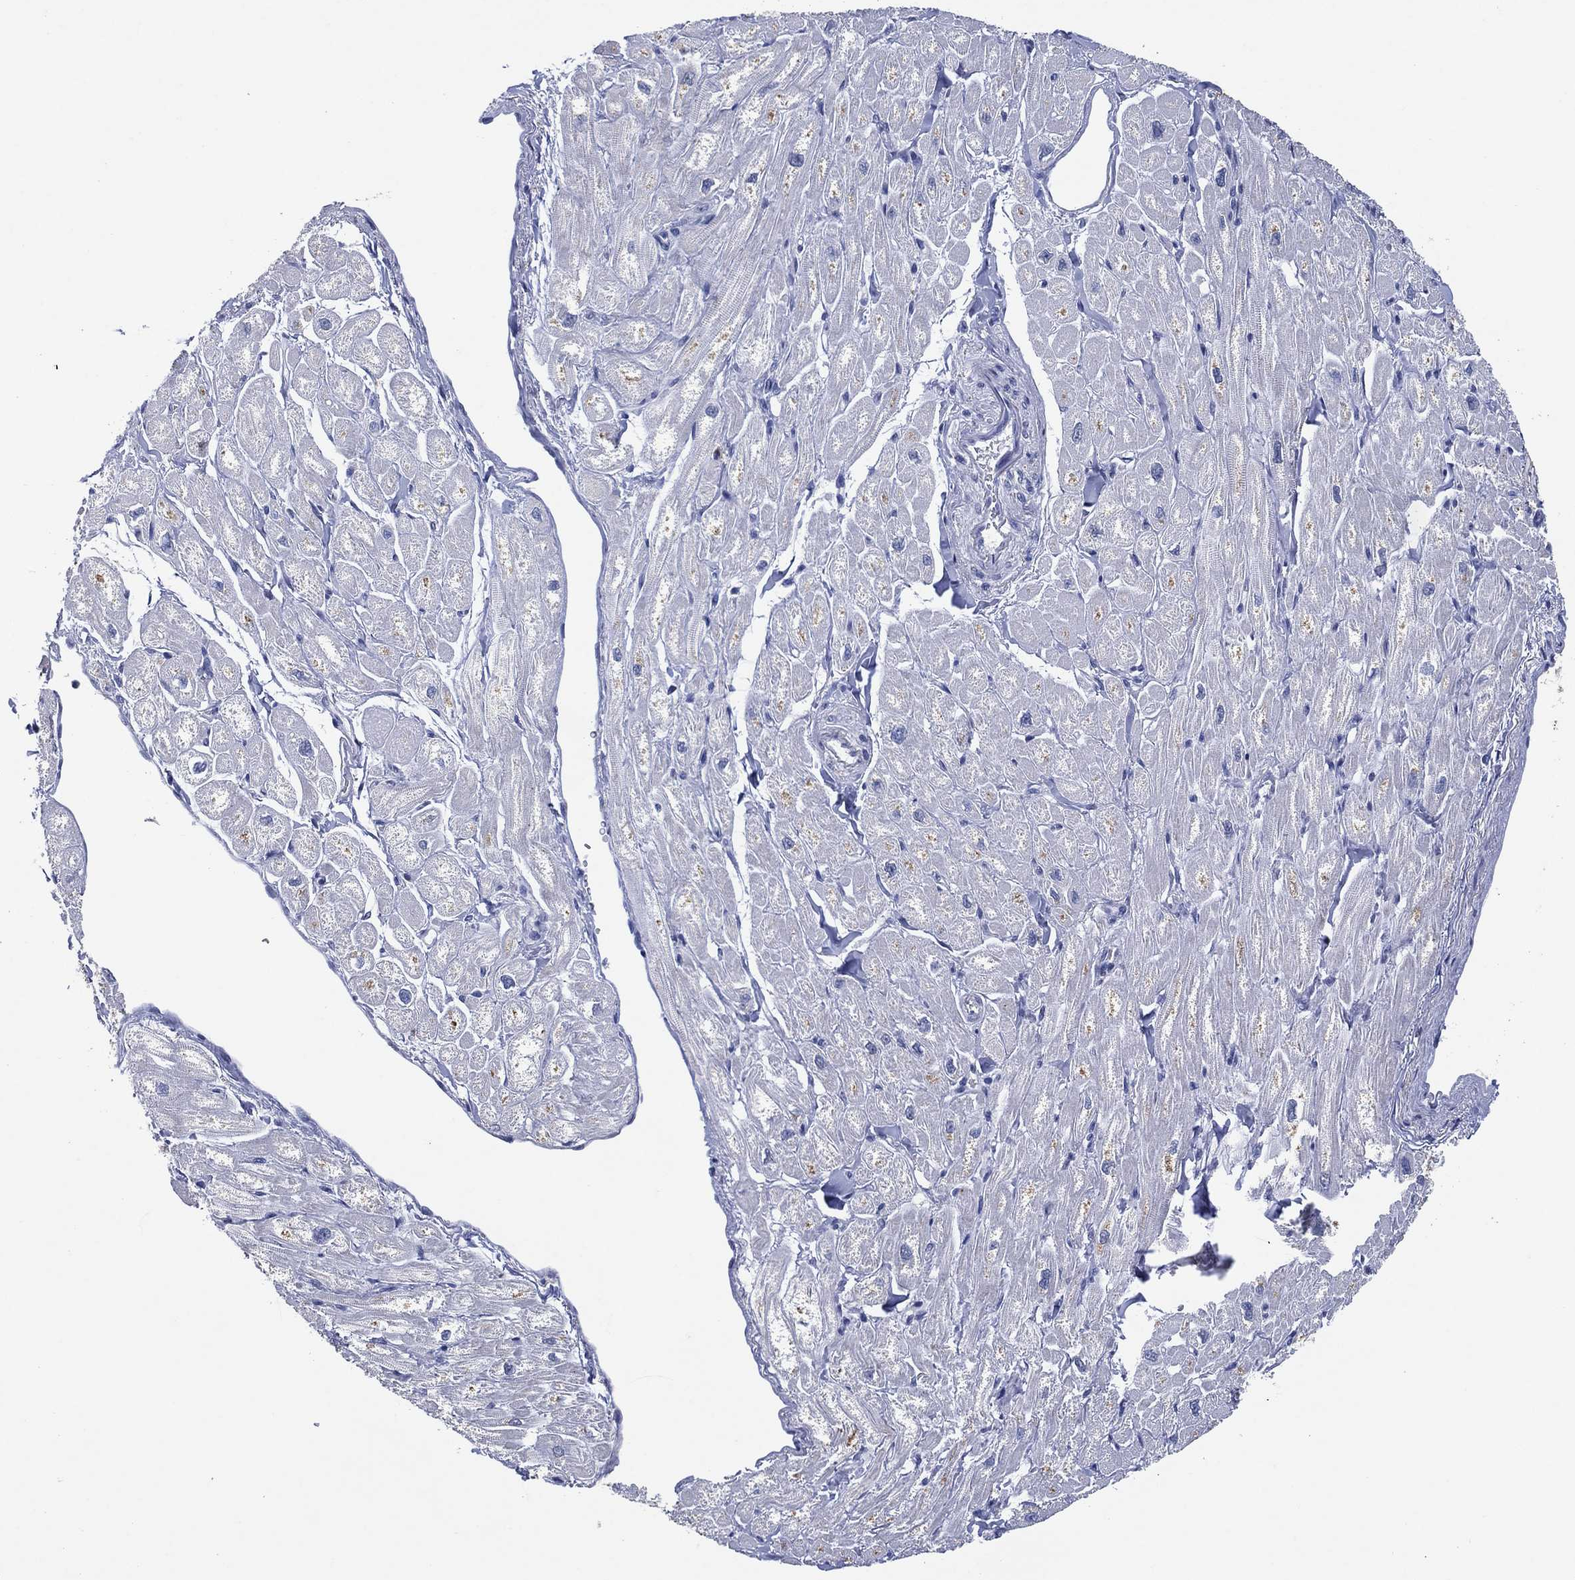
{"staining": {"intensity": "negative", "quantity": "none", "location": "none"}, "tissue": "heart muscle", "cell_type": "Cardiomyocytes", "image_type": "normal", "snomed": [{"axis": "morphology", "description": "Normal tissue, NOS"}, {"axis": "topography", "description": "Heart"}], "caption": "Immunohistochemistry histopathology image of benign heart muscle: human heart muscle stained with DAB (3,3'-diaminobenzidine) shows no significant protein staining in cardiomyocytes.", "gene": "FSCN2", "patient": {"sex": "male", "age": 55}}